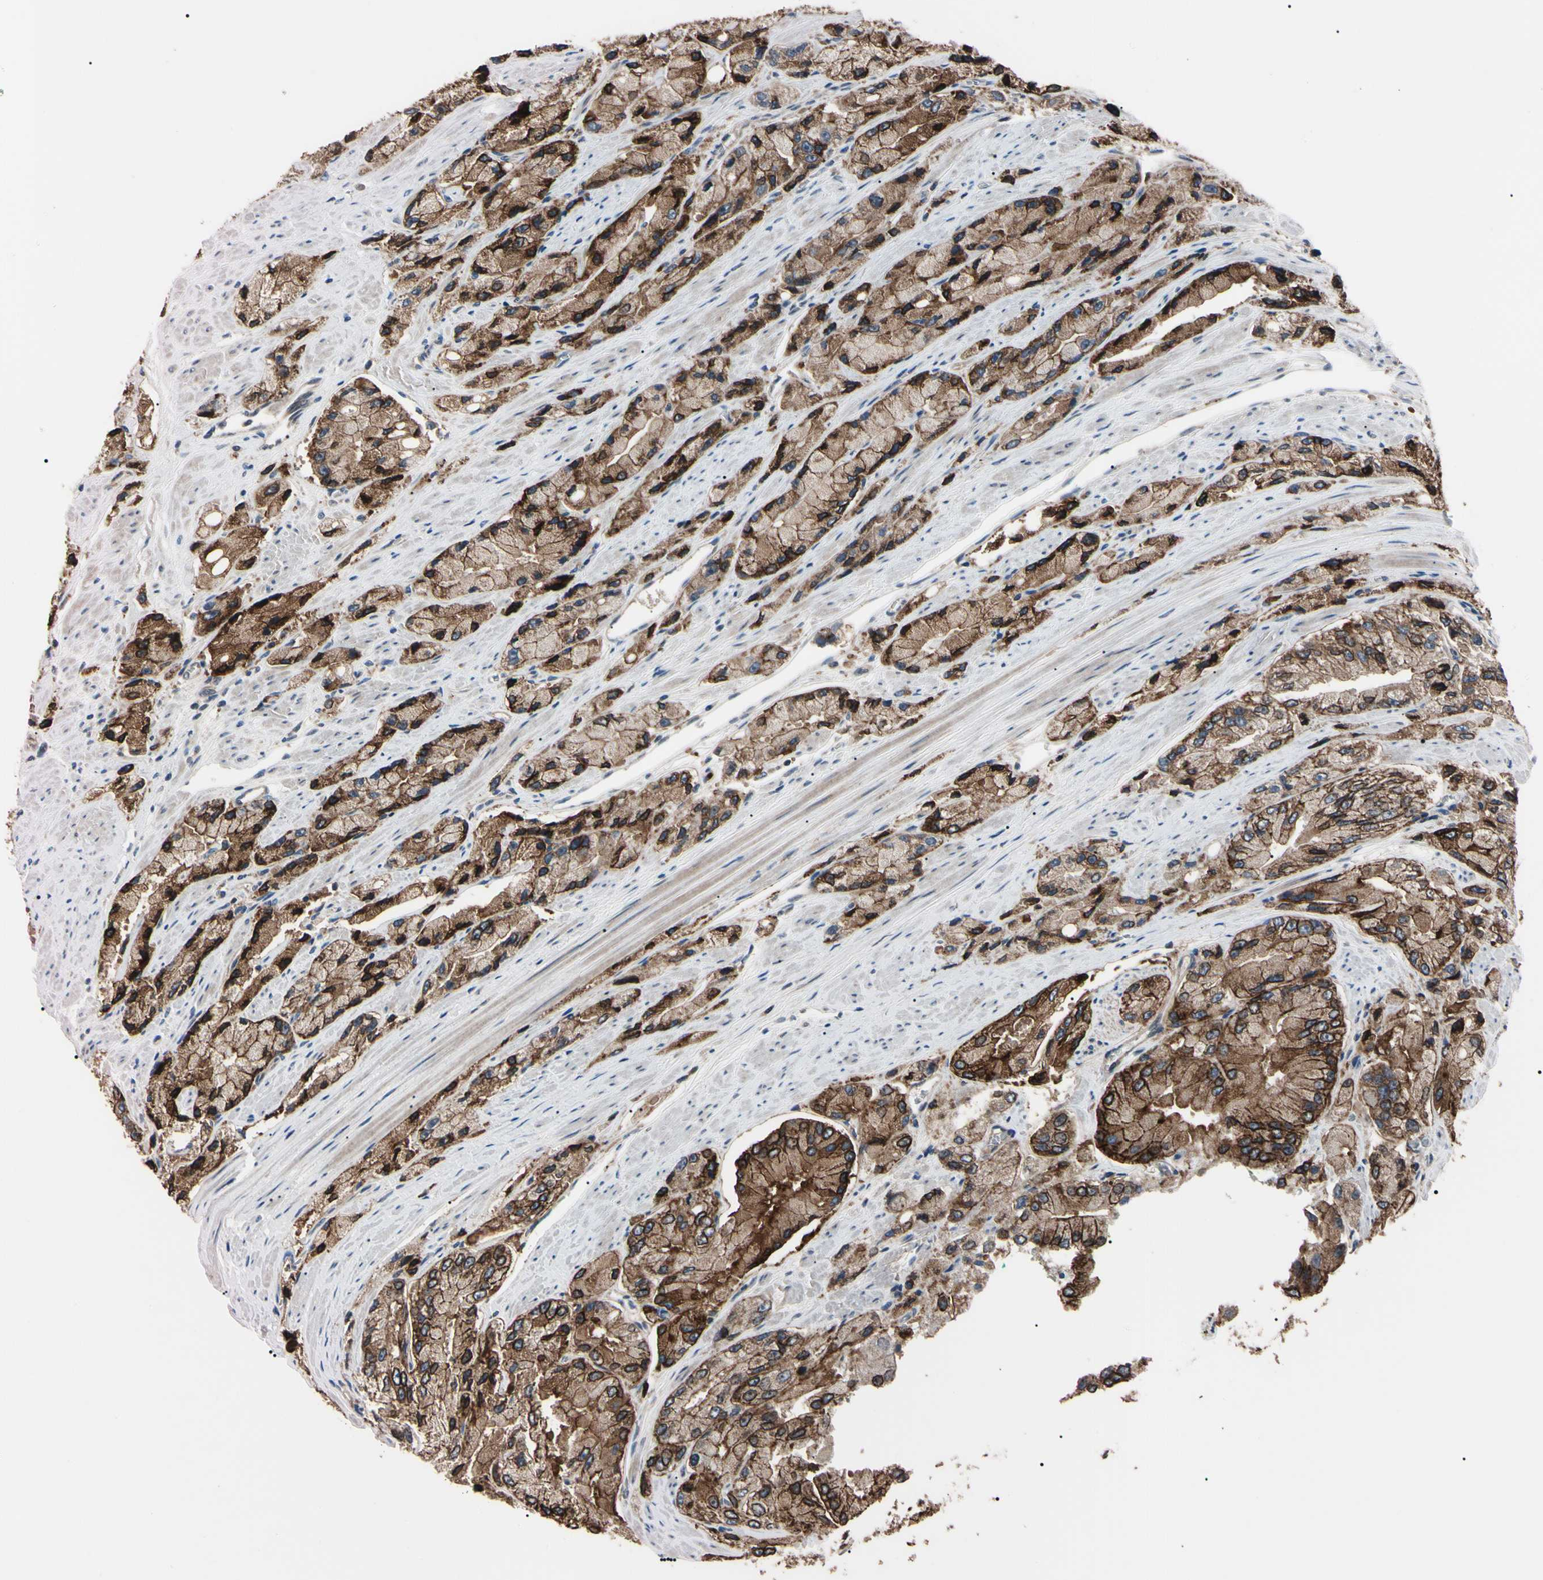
{"staining": {"intensity": "strong", "quantity": "<25%", "location": "cytoplasmic/membranous,nuclear"}, "tissue": "prostate cancer", "cell_type": "Tumor cells", "image_type": "cancer", "snomed": [{"axis": "morphology", "description": "Adenocarcinoma, High grade"}, {"axis": "topography", "description": "Prostate"}], "caption": "Human prostate cancer (adenocarcinoma (high-grade)) stained for a protein (brown) demonstrates strong cytoplasmic/membranous and nuclear positive positivity in approximately <25% of tumor cells.", "gene": "TRAF5", "patient": {"sex": "male", "age": 58}}